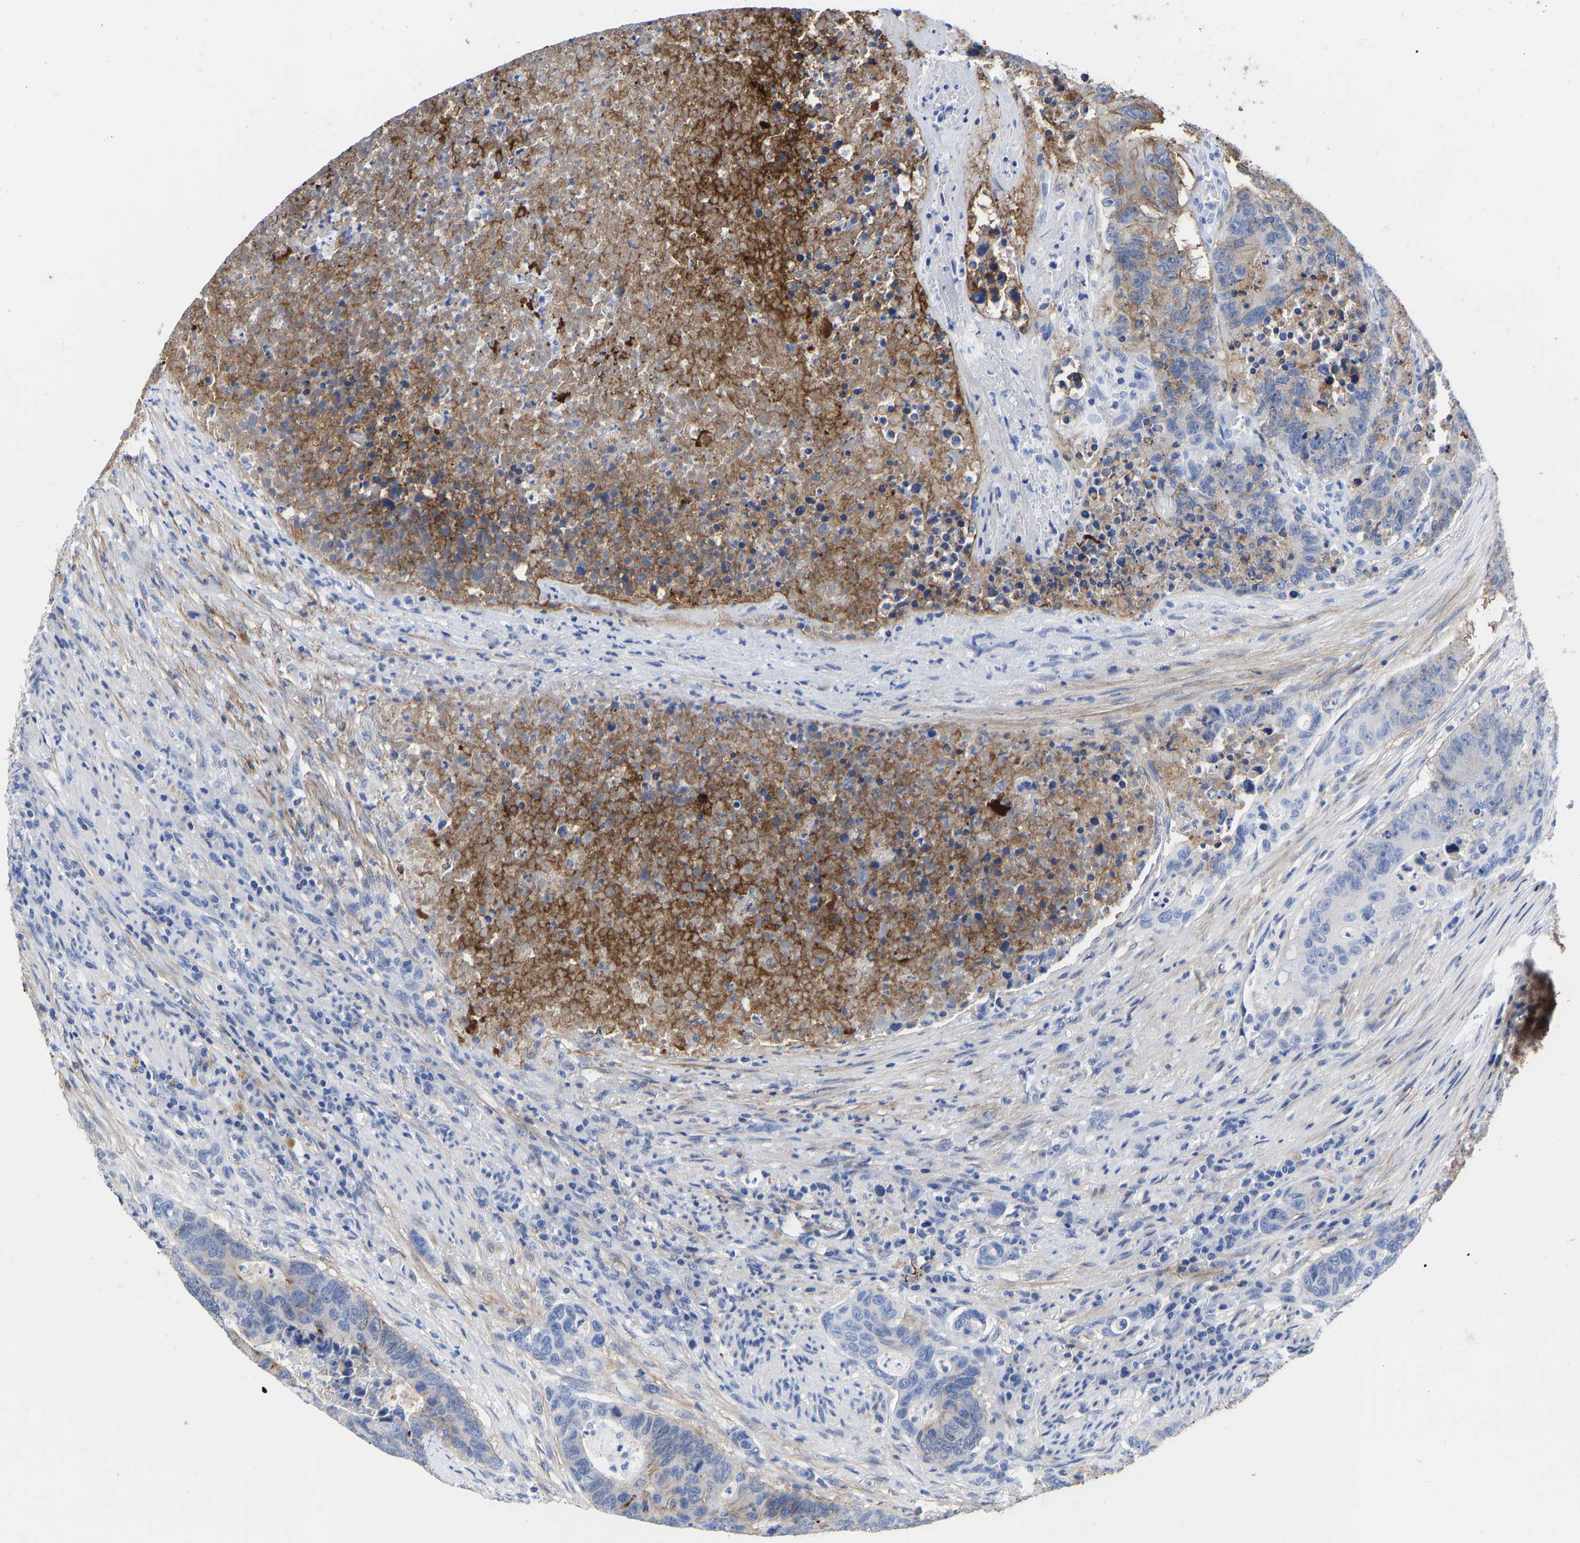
{"staining": {"intensity": "moderate", "quantity": "25%-75%", "location": "cytoplasmic/membranous"}, "tissue": "colorectal cancer", "cell_type": "Tumor cells", "image_type": "cancer", "snomed": [{"axis": "morphology", "description": "Adenocarcinoma, NOS"}, {"axis": "topography", "description": "Colon"}], "caption": "Immunohistochemical staining of adenocarcinoma (colorectal) shows moderate cytoplasmic/membranous protein staining in approximately 25%-75% of tumor cells. Nuclei are stained in blue.", "gene": "GPA33", "patient": {"sex": "male", "age": 87}}